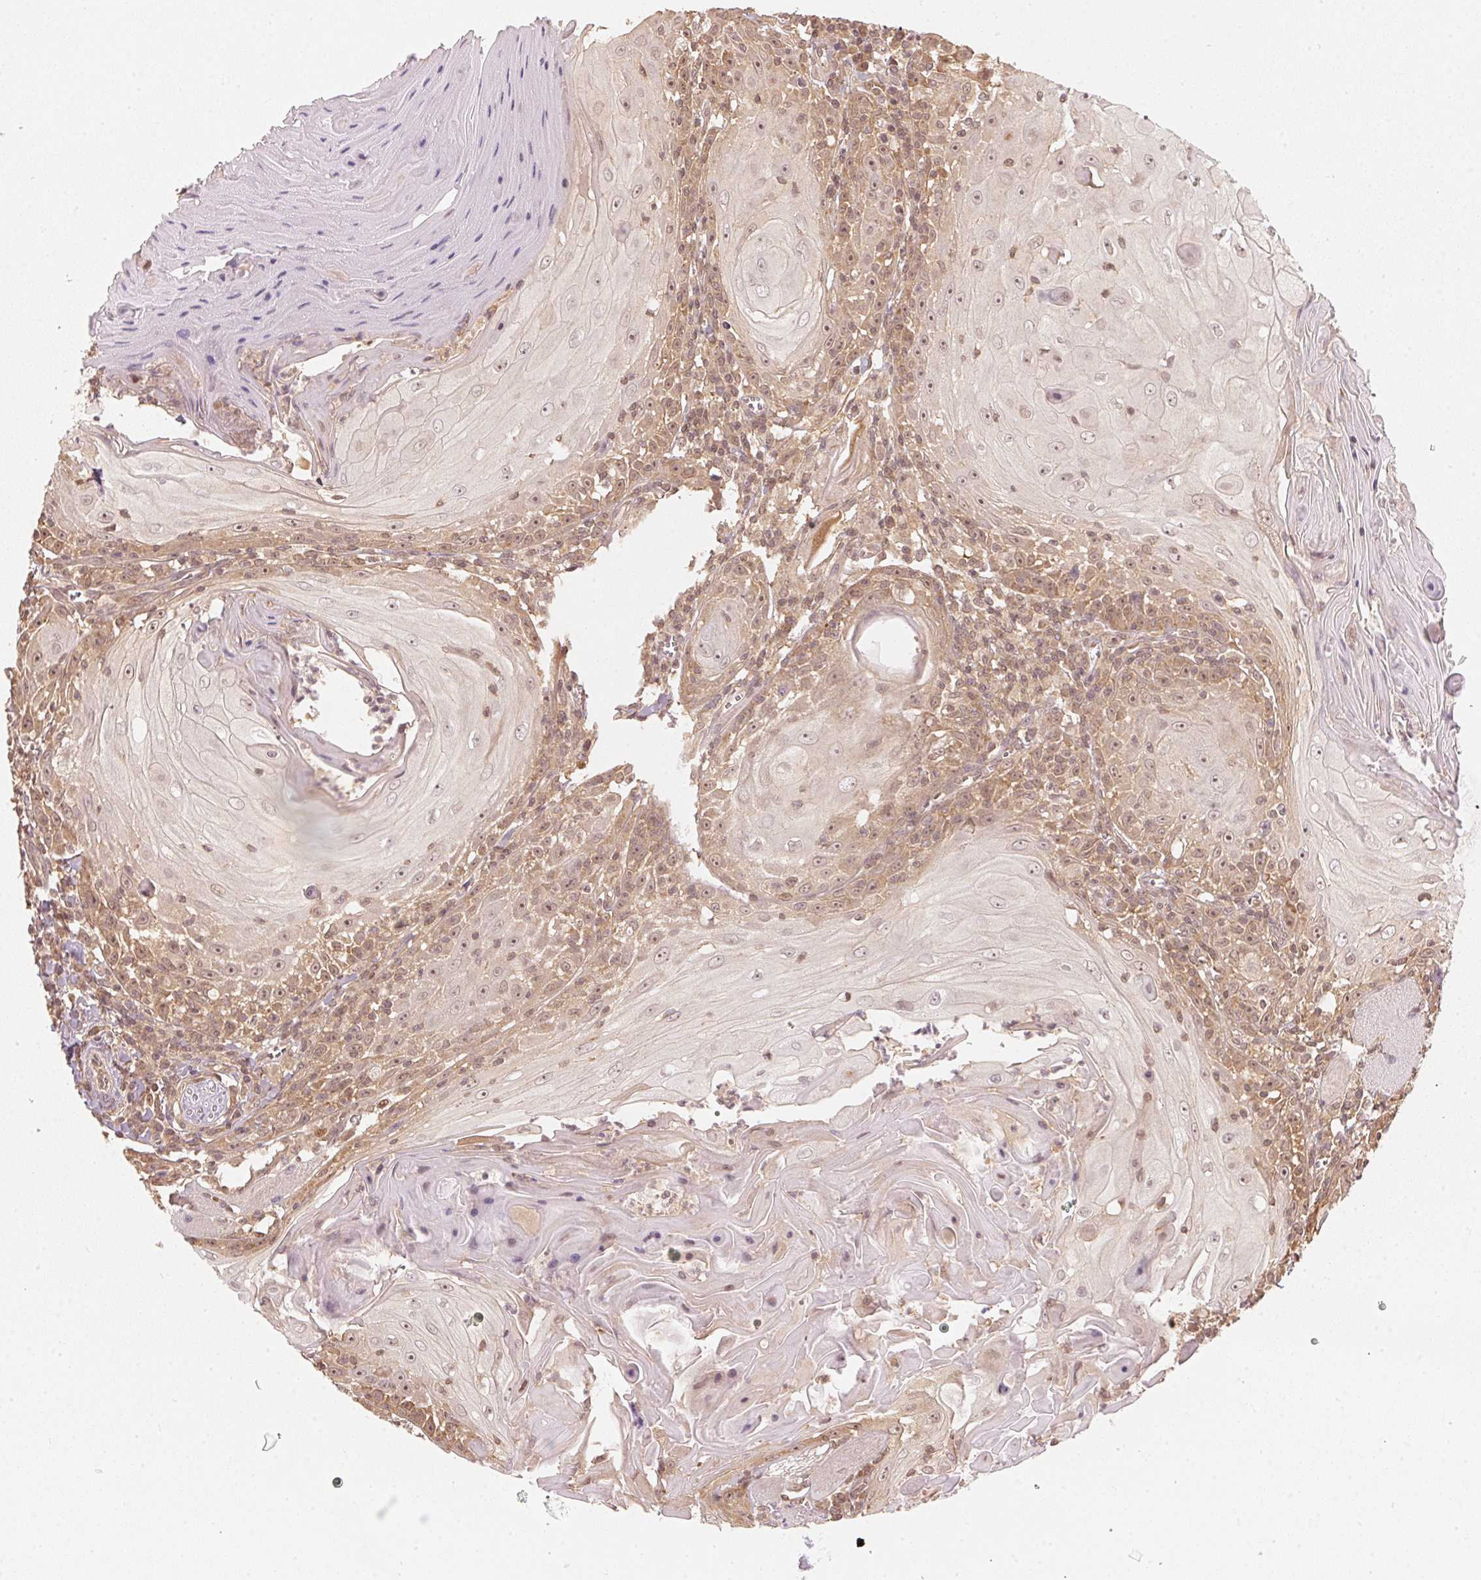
{"staining": {"intensity": "moderate", "quantity": "25%-75%", "location": "cytoplasmic/membranous,nuclear"}, "tissue": "head and neck cancer", "cell_type": "Tumor cells", "image_type": "cancer", "snomed": [{"axis": "morphology", "description": "Squamous cell carcinoma, NOS"}, {"axis": "topography", "description": "Head-Neck"}], "caption": "Human head and neck cancer (squamous cell carcinoma) stained for a protein (brown) reveals moderate cytoplasmic/membranous and nuclear positive expression in about 25%-75% of tumor cells.", "gene": "UBE2L3", "patient": {"sex": "male", "age": 52}}